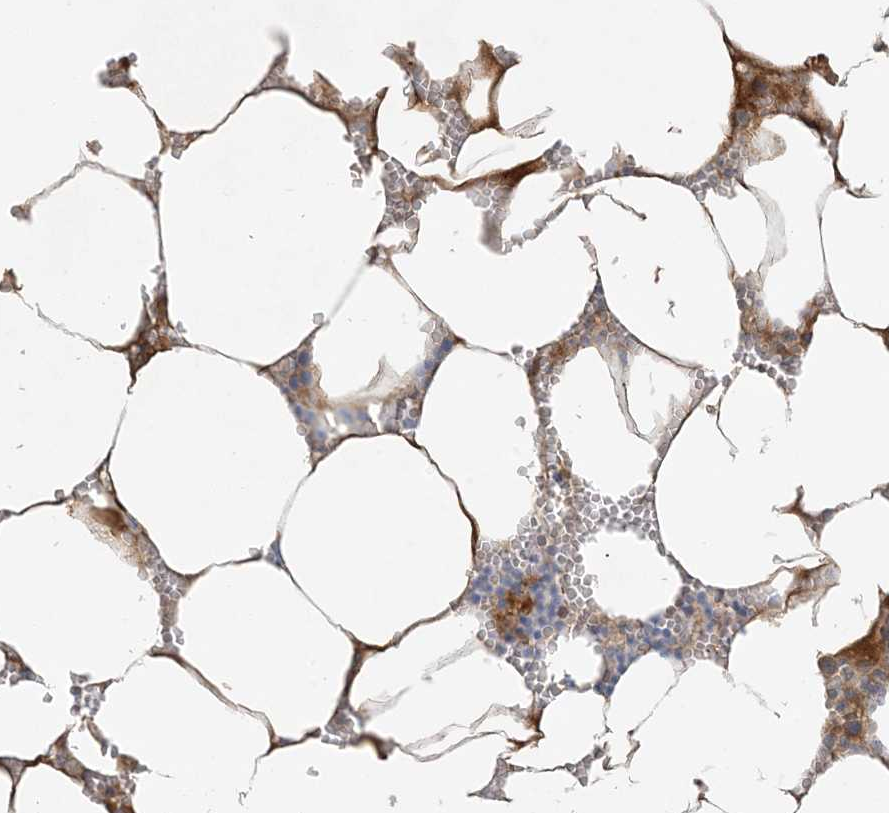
{"staining": {"intensity": "weak", "quantity": "<25%", "location": "cytoplasmic/membranous"}, "tissue": "bone marrow", "cell_type": "Hematopoietic cells", "image_type": "normal", "snomed": [{"axis": "morphology", "description": "Normal tissue, NOS"}, {"axis": "topography", "description": "Bone marrow"}], "caption": "Immunohistochemistry (IHC) image of normal bone marrow: bone marrow stained with DAB (3,3'-diaminobenzidine) shows no significant protein staining in hematopoietic cells. Brightfield microscopy of immunohistochemistry (IHC) stained with DAB (3,3'-diaminobenzidine) (brown) and hematoxylin (blue), captured at high magnification.", "gene": "ZNF263", "patient": {"sex": "male", "age": 70}}